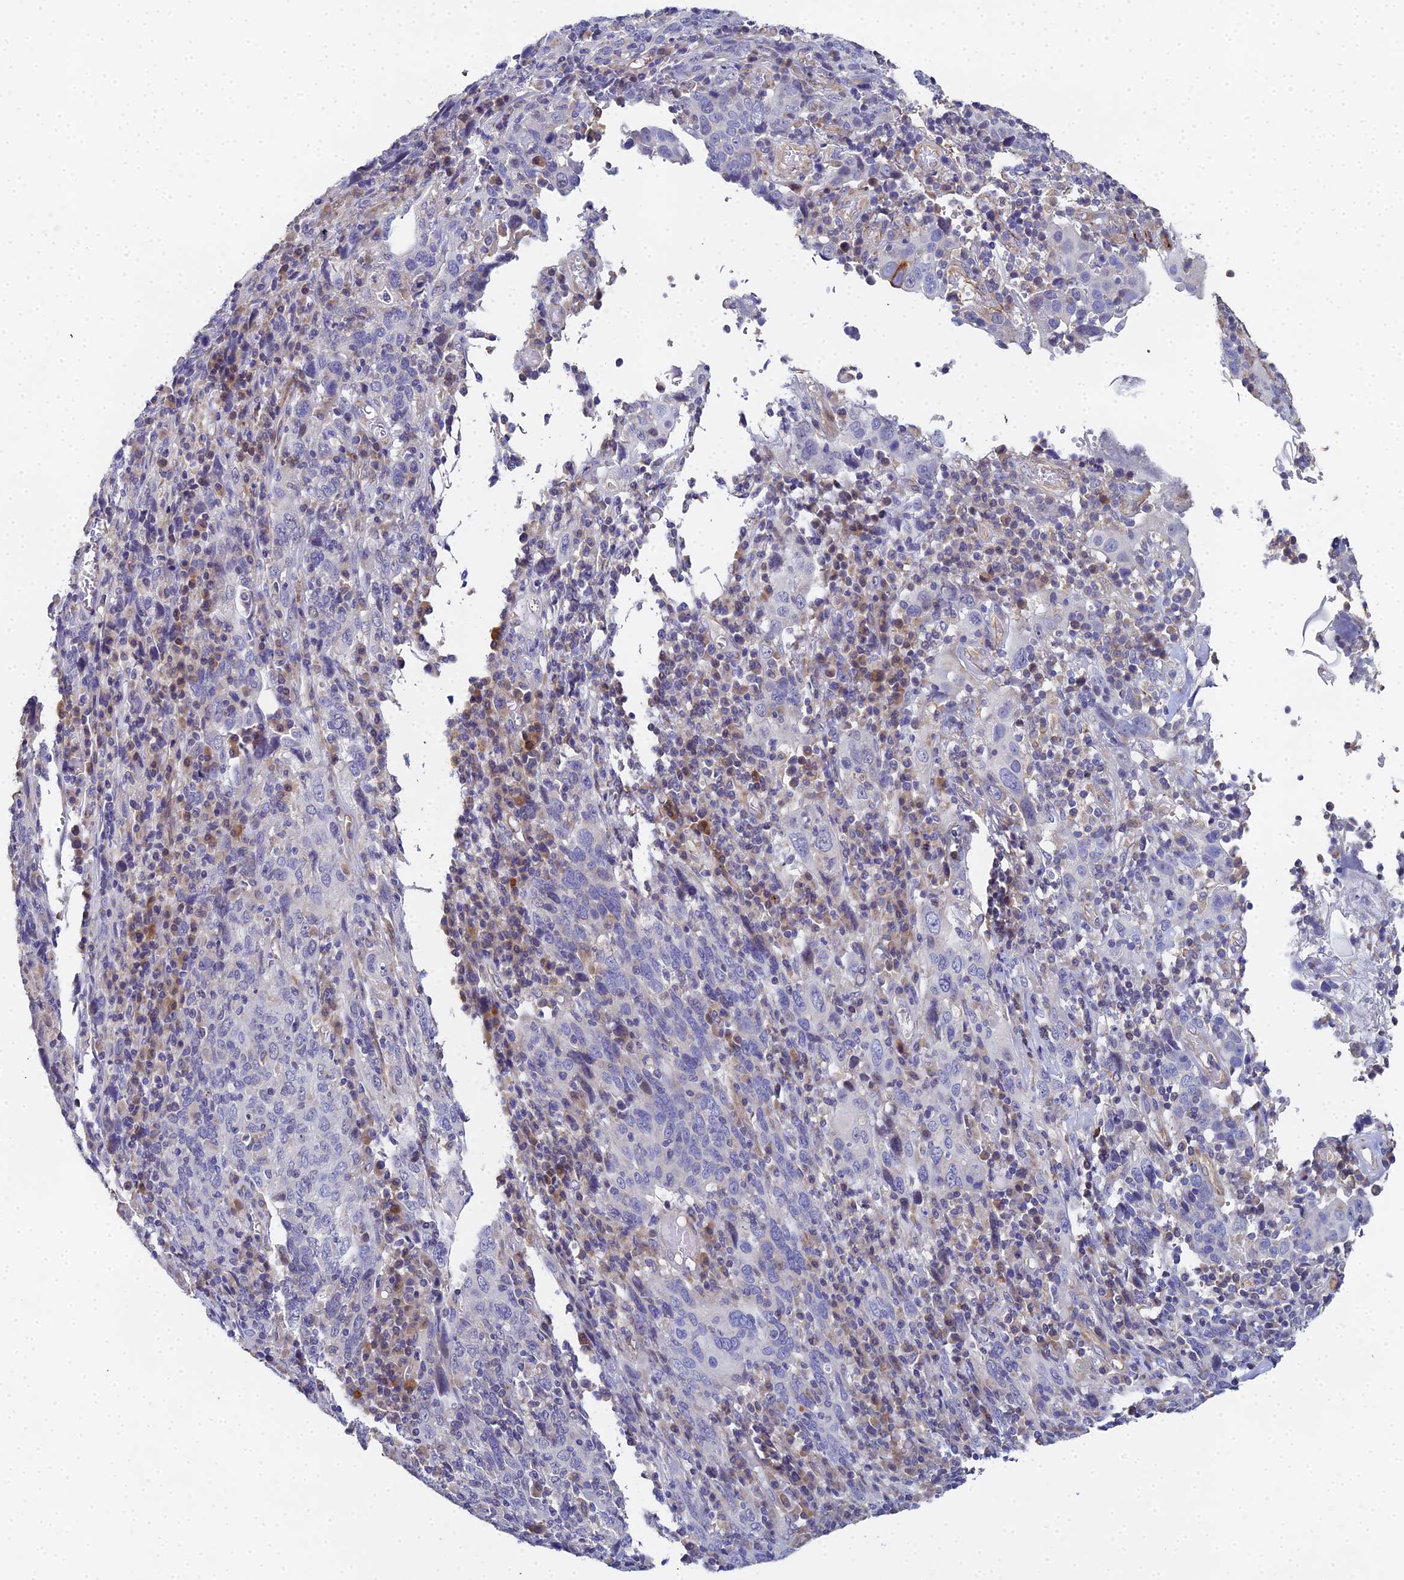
{"staining": {"intensity": "negative", "quantity": "none", "location": "none"}, "tissue": "cervical cancer", "cell_type": "Tumor cells", "image_type": "cancer", "snomed": [{"axis": "morphology", "description": "Squamous cell carcinoma, NOS"}, {"axis": "topography", "description": "Cervix"}], "caption": "An IHC photomicrograph of cervical cancer is shown. There is no staining in tumor cells of cervical cancer.", "gene": "ENSG00000268674", "patient": {"sex": "female", "age": 46}}